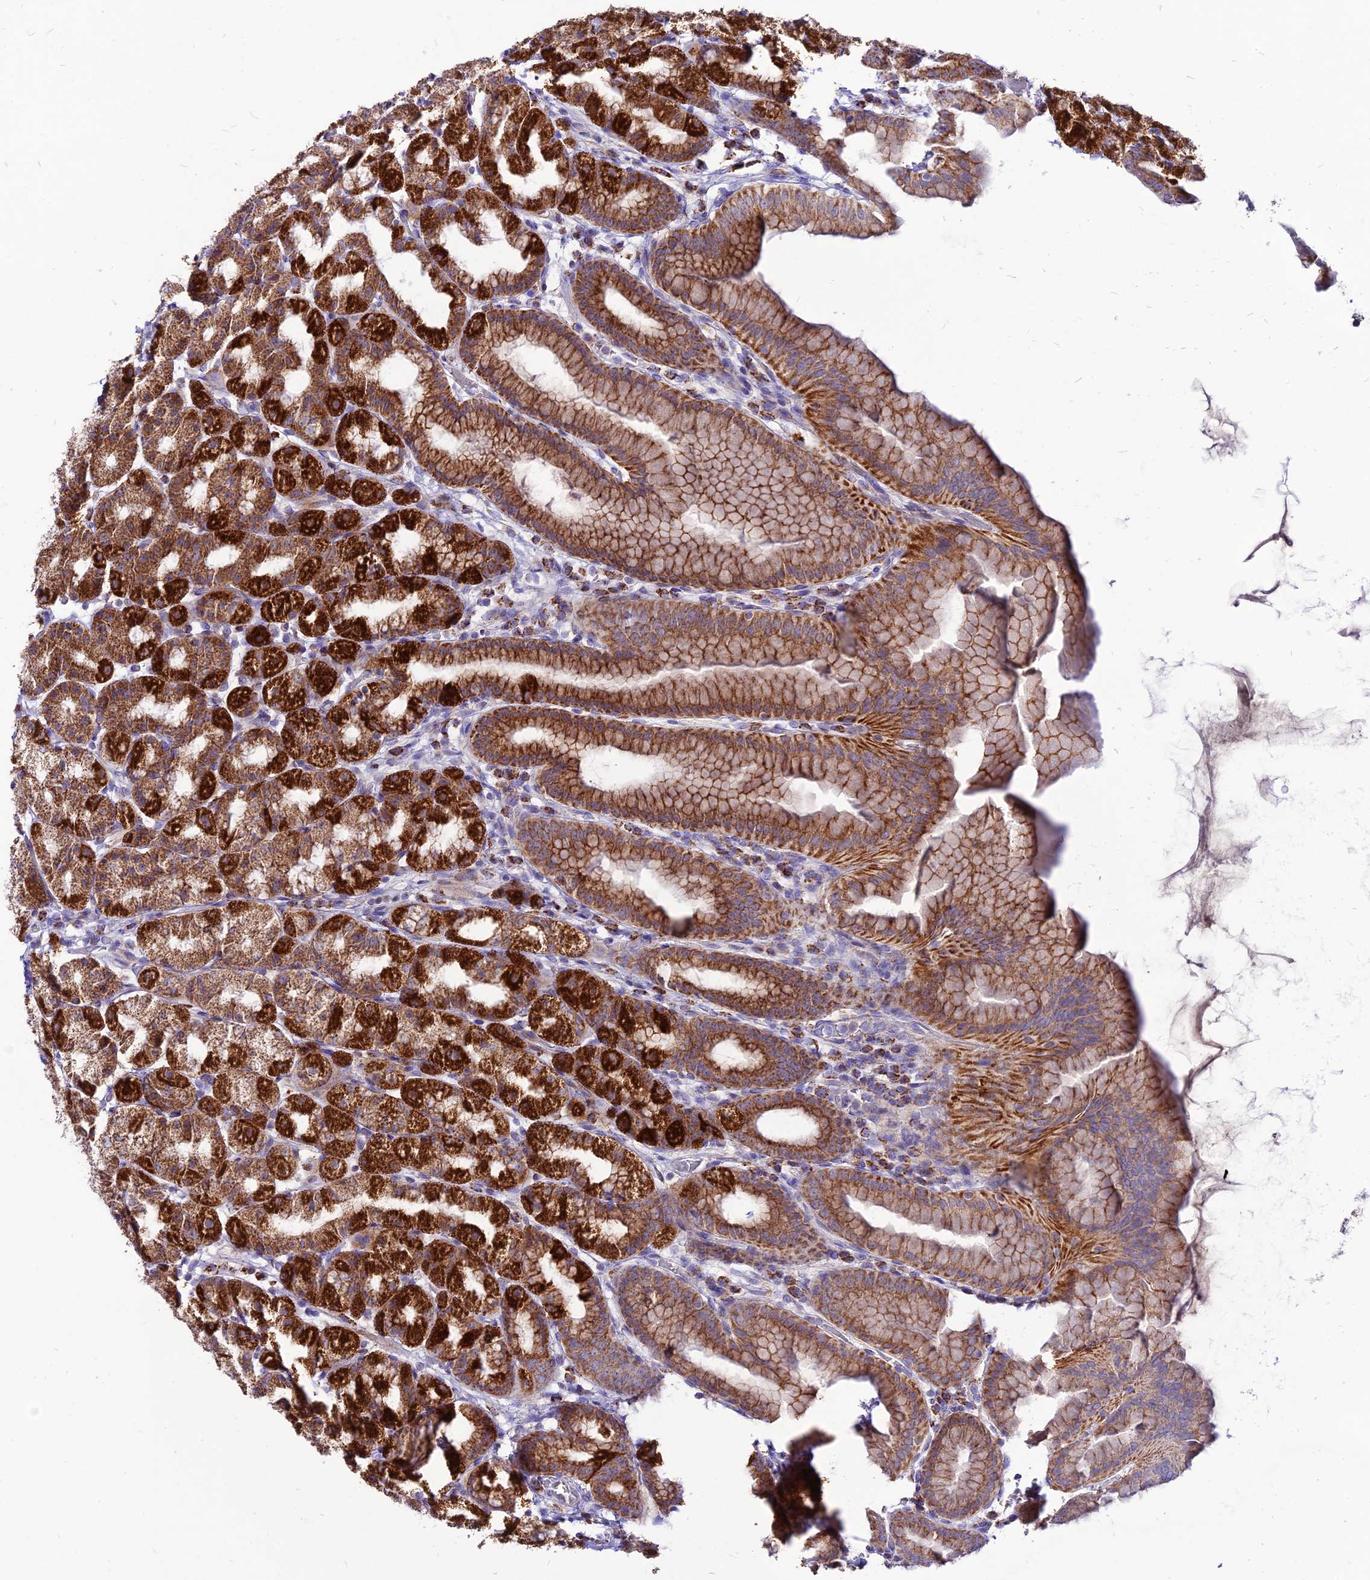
{"staining": {"intensity": "strong", "quantity": ">75%", "location": "cytoplasmic/membranous"}, "tissue": "stomach", "cell_type": "Glandular cells", "image_type": "normal", "snomed": [{"axis": "morphology", "description": "Normal tissue, NOS"}, {"axis": "topography", "description": "Stomach, upper"}], "caption": "Immunohistochemistry (IHC) micrograph of unremarkable stomach: stomach stained using immunohistochemistry reveals high levels of strong protein expression localized specifically in the cytoplasmic/membranous of glandular cells, appearing as a cytoplasmic/membranous brown color.", "gene": "ECI1", "patient": {"sex": "male", "age": 68}}